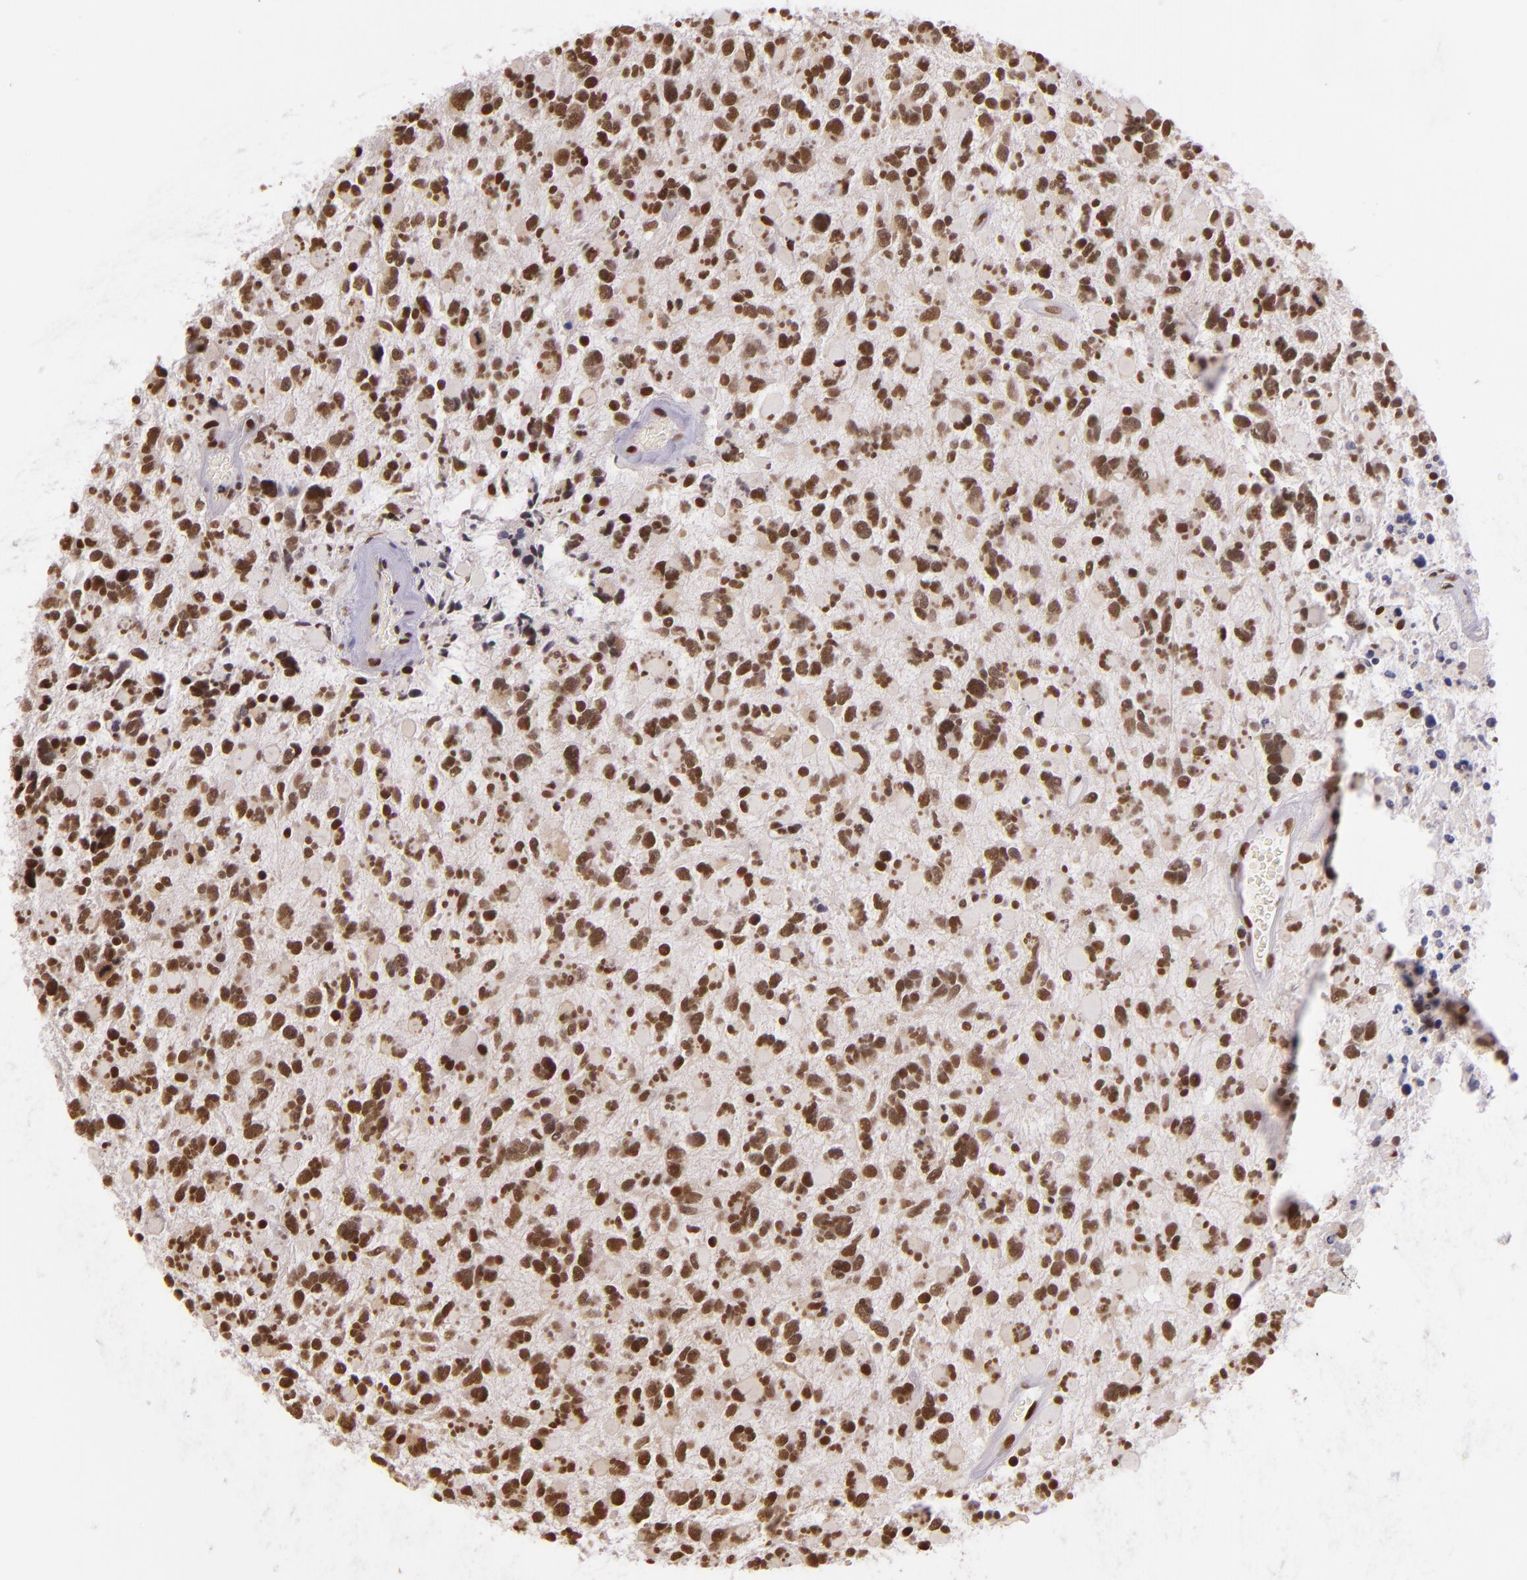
{"staining": {"intensity": "moderate", "quantity": ">75%", "location": "nuclear"}, "tissue": "glioma", "cell_type": "Tumor cells", "image_type": "cancer", "snomed": [{"axis": "morphology", "description": "Glioma, malignant, High grade"}, {"axis": "topography", "description": "Brain"}], "caption": "A brown stain highlights moderate nuclear staining of a protein in glioma tumor cells. The staining was performed using DAB, with brown indicating positive protein expression. Nuclei are stained blue with hematoxylin.", "gene": "USF1", "patient": {"sex": "female", "age": 37}}